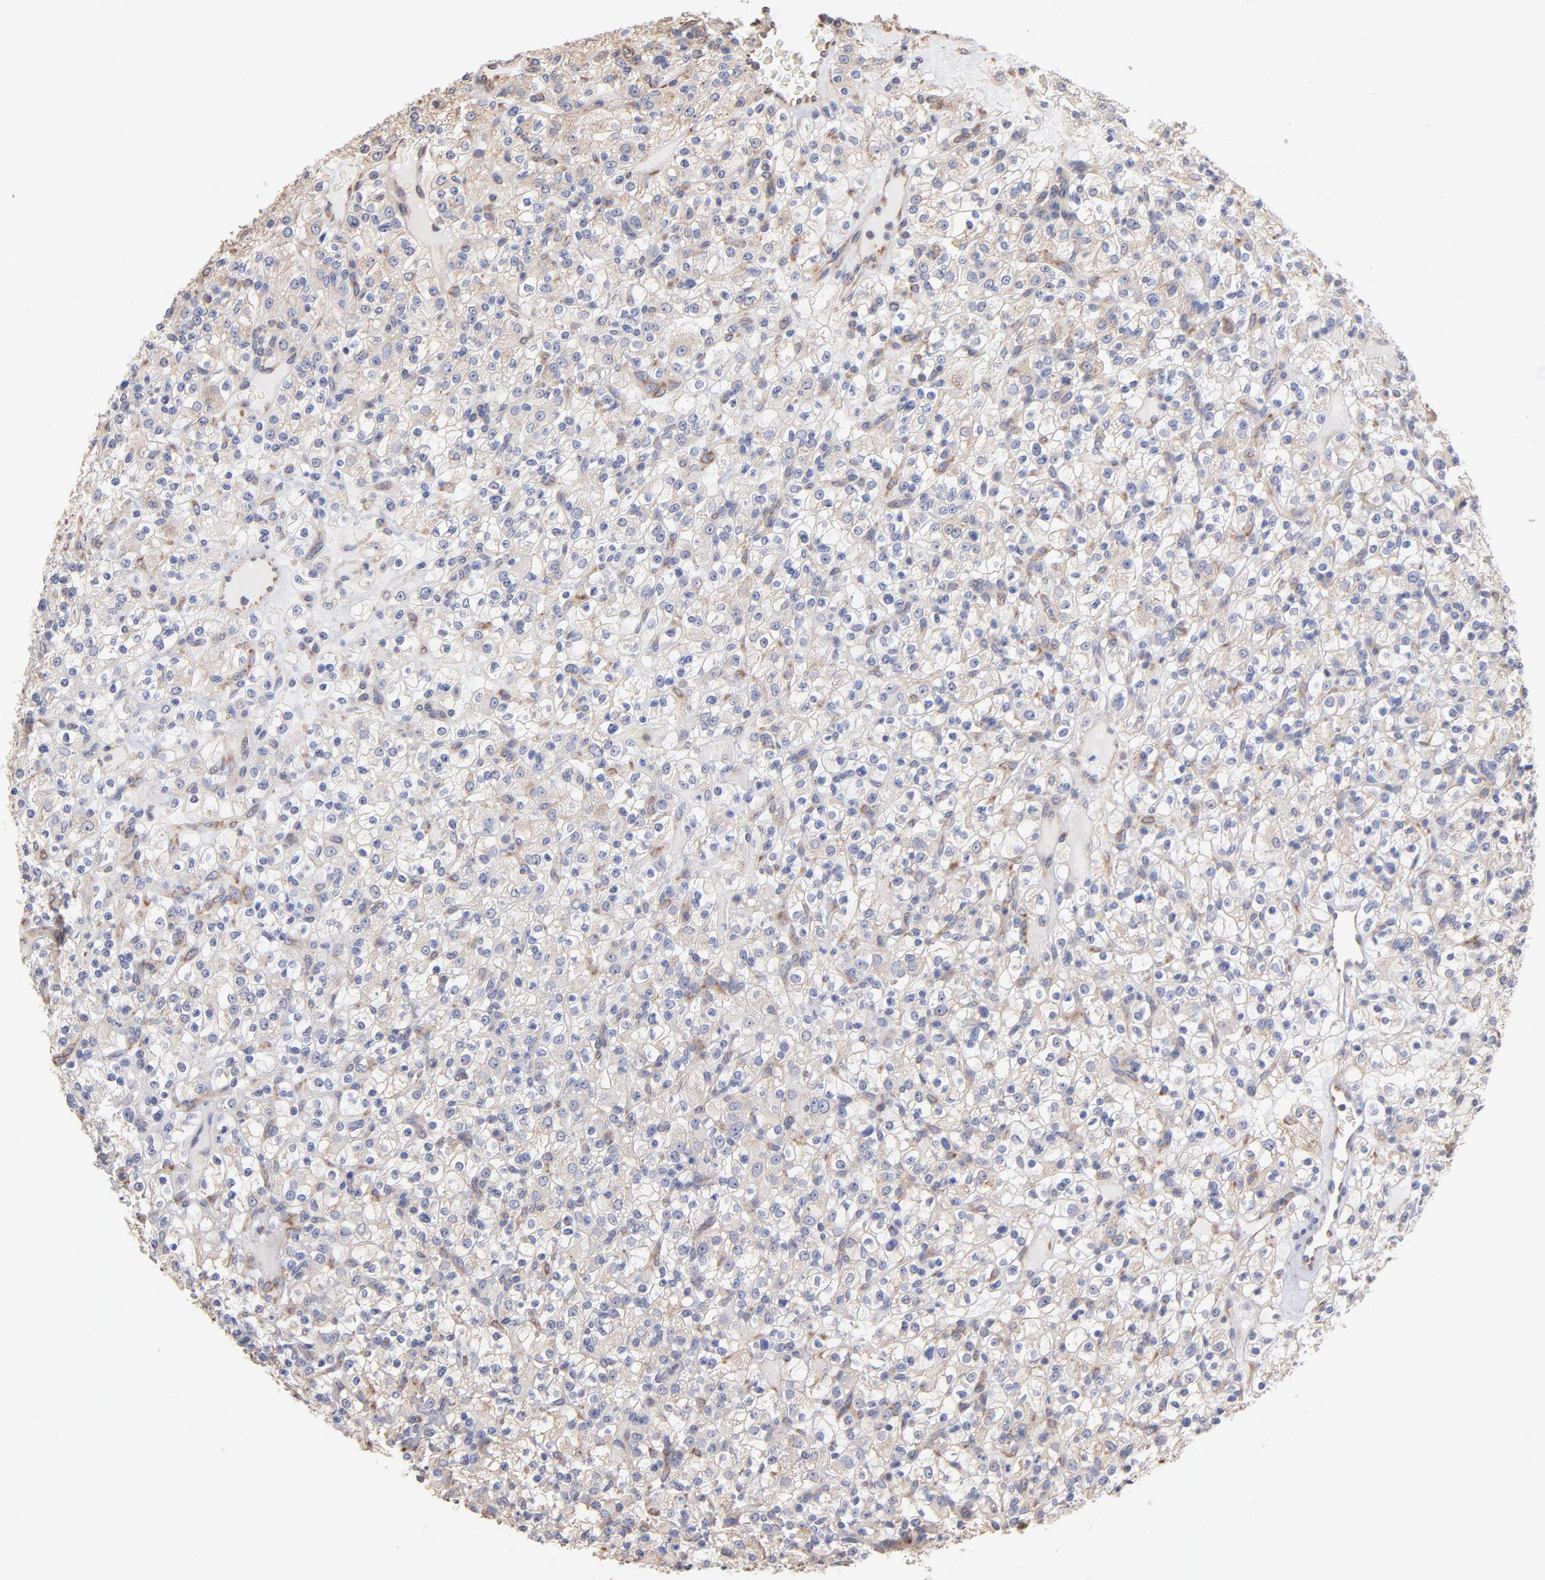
{"staining": {"intensity": "negative", "quantity": "none", "location": "none"}, "tissue": "renal cancer", "cell_type": "Tumor cells", "image_type": "cancer", "snomed": [{"axis": "morphology", "description": "Normal tissue, NOS"}, {"axis": "morphology", "description": "Adenocarcinoma, NOS"}, {"axis": "topography", "description": "Kidney"}], "caption": "A high-resolution histopathology image shows immunohistochemistry staining of renal cancer (adenocarcinoma), which displays no significant expression in tumor cells.", "gene": "RPL9", "patient": {"sex": "female", "age": 72}}